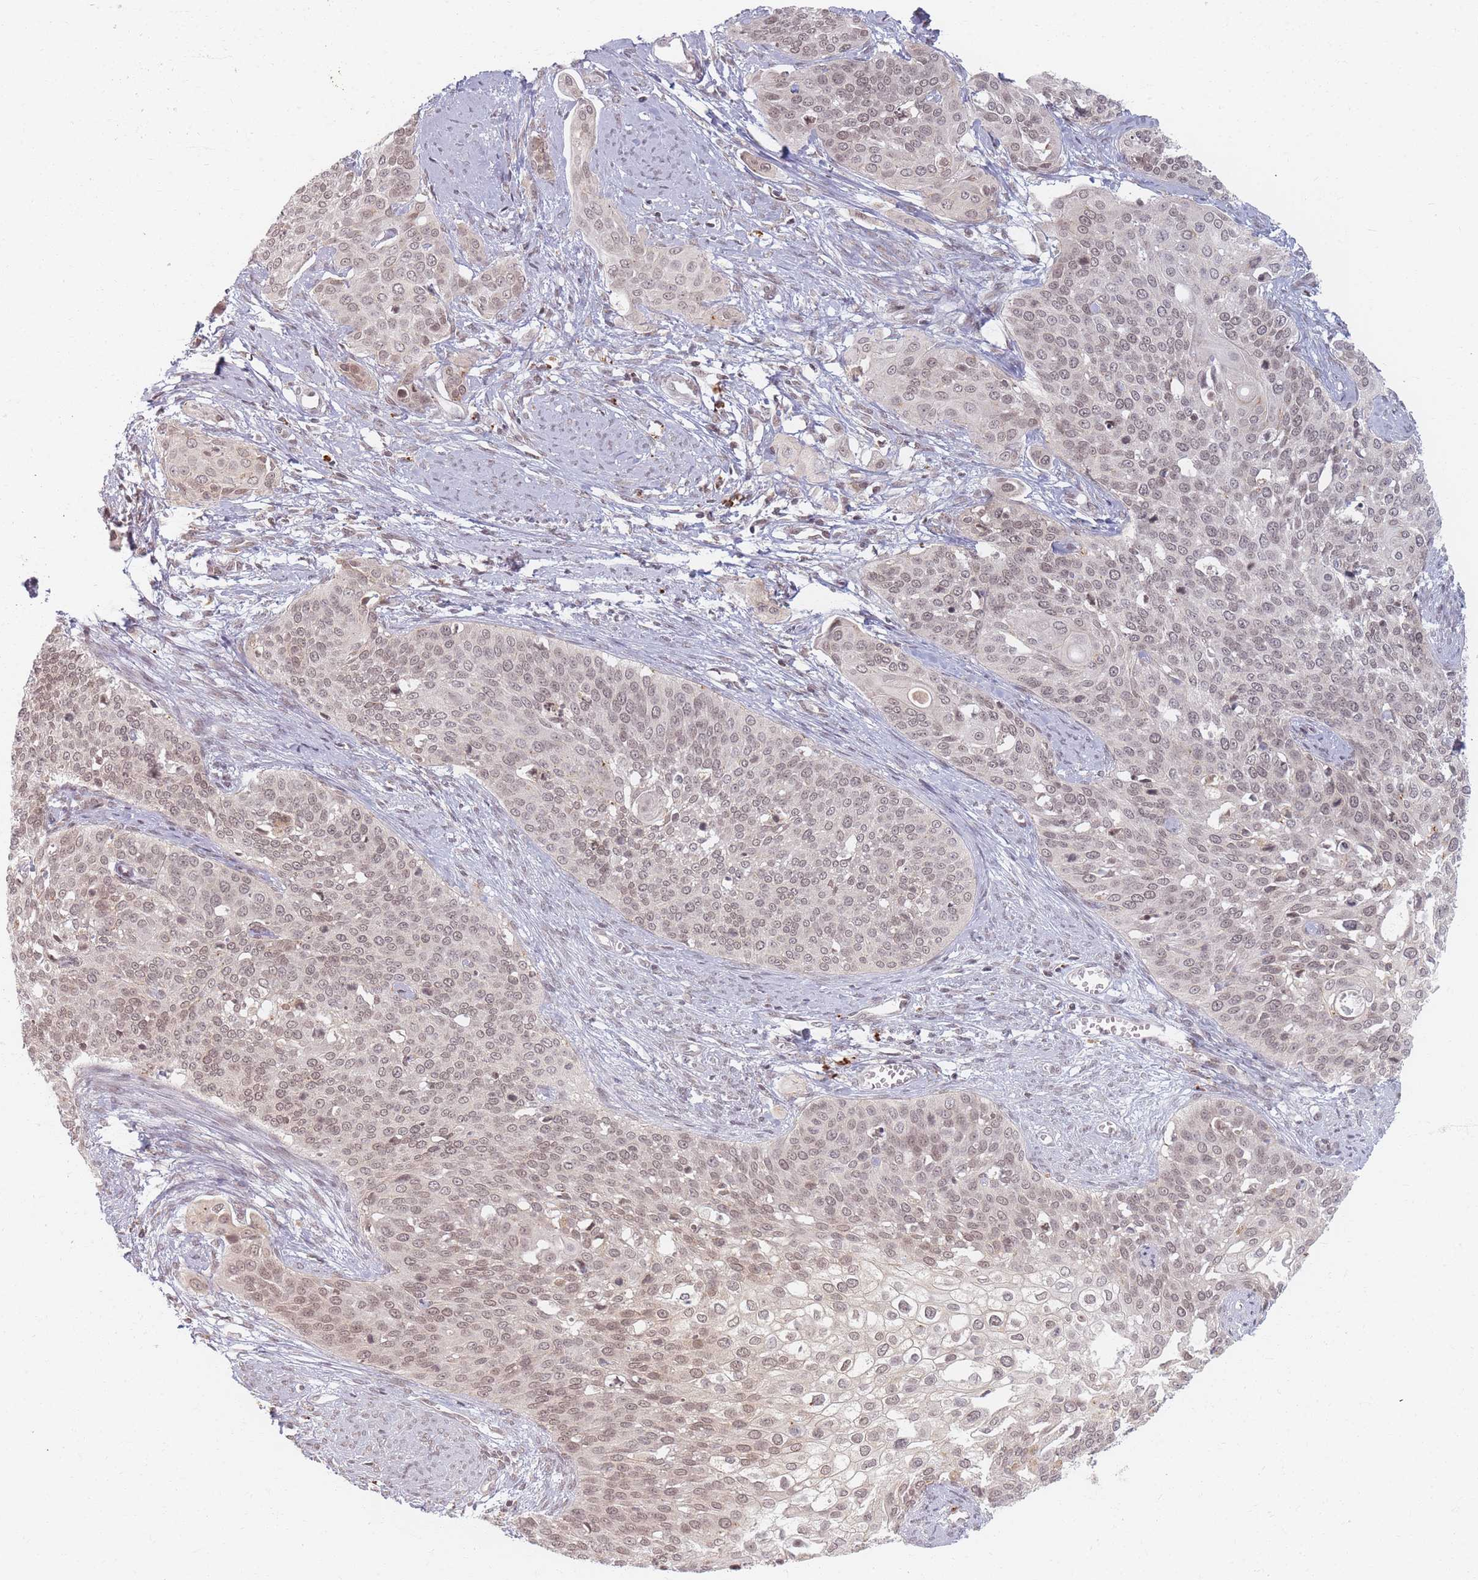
{"staining": {"intensity": "moderate", "quantity": ">75%", "location": "nuclear"}, "tissue": "cervical cancer", "cell_type": "Tumor cells", "image_type": "cancer", "snomed": [{"axis": "morphology", "description": "Squamous cell carcinoma, NOS"}, {"axis": "topography", "description": "Cervix"}], "caption": "IHC histopathology image of cervical squamous cell carcinoma stained for a protein (brown), which reveals medium levels of moderate nuclear positivity in approximately >75% of tumor cells.", "gene": "SPATA45", "patient": {"sex": "female", "age": 44}}